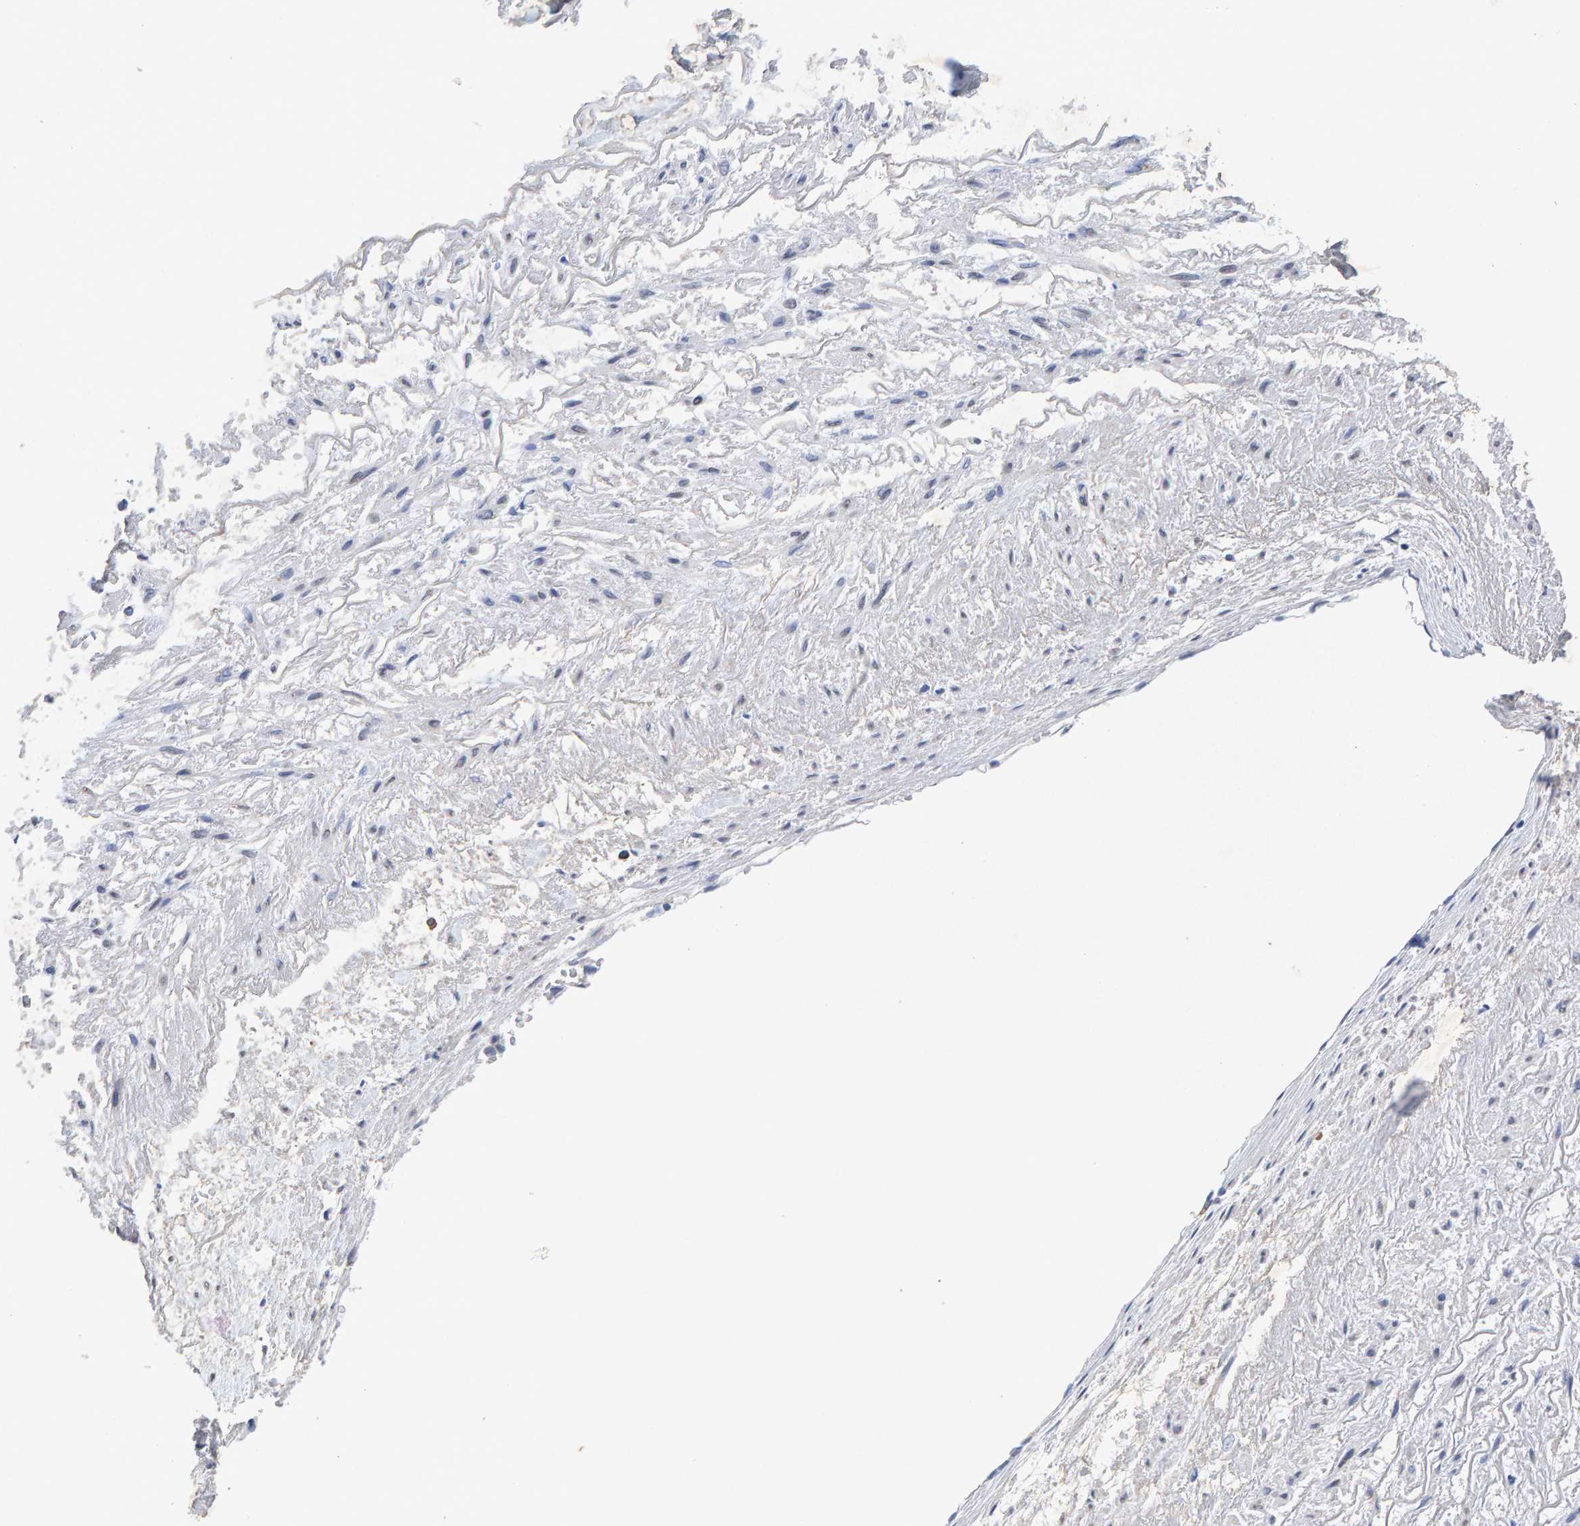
{"staining": {"intensity": "negative", "quantity": "none", "location": "none"}, "tissue": "adipose tissue", "cell_type": "Adipocytes", "image_type": "normal", "snomed": [{"axis": "morphology", "description": "Normal tissue, NOS"}, {"axis": "topography", "description": "Cartilage tissue"}, {"axis": "topography", "description": "Lung"}], "caption": "High power microscopy histopathology image of an immunohistochemistry micrograph of normal adipose tissue, revealing no significant expression in adipocytes. (Brightfield microscopy of DAB (3,3'-diaminobenzidine) IHC at high magnification).", "gene": "CTH", "patient": {"sex": "female", "age": 77}}